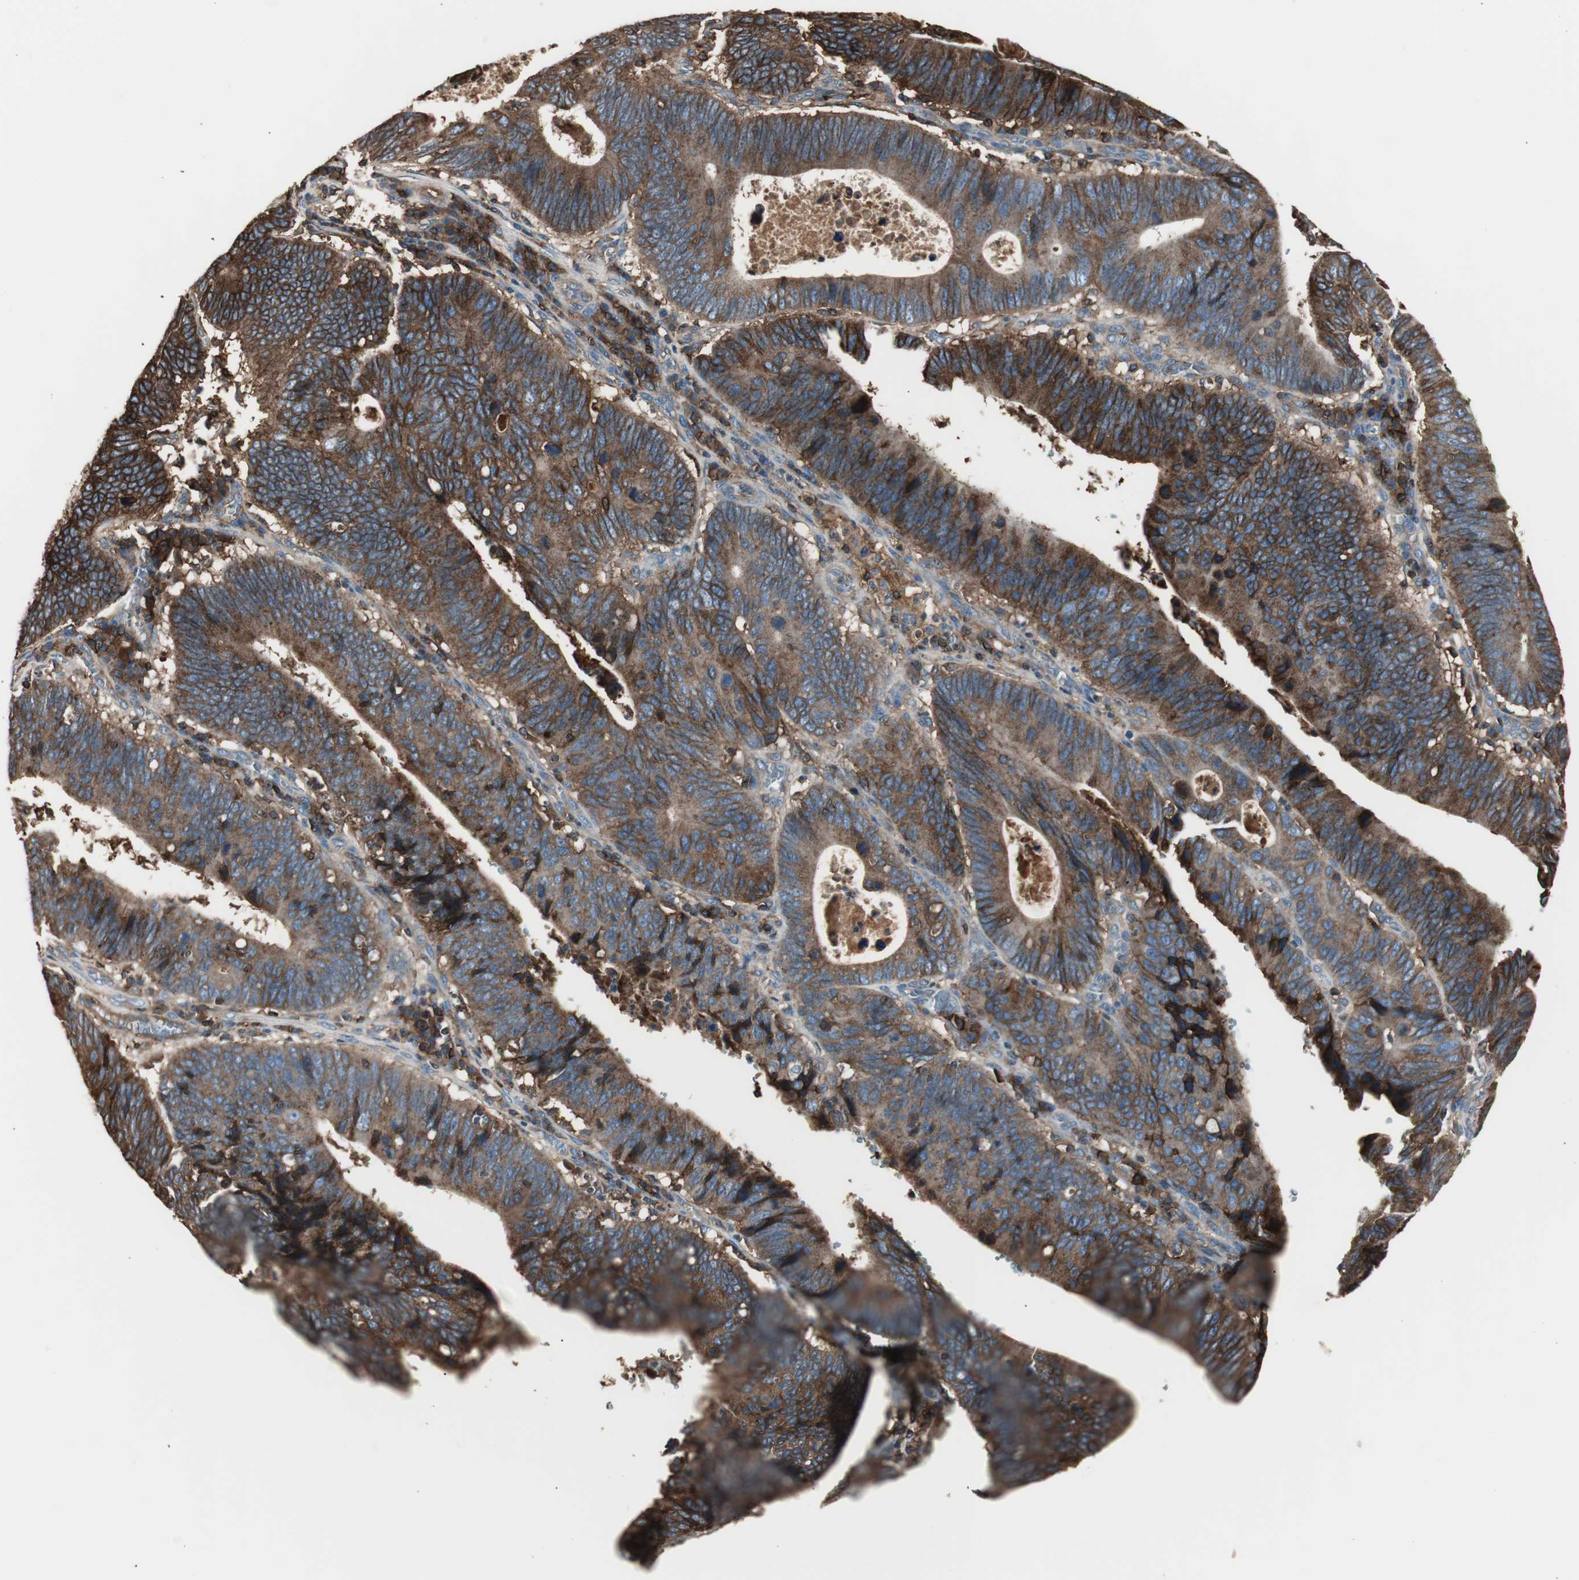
{"staining": {"intensity": "strong", "quantity": ">75%", "location": "cytoplasmic/membranous"}, "tissue": "stomach cancer", "cell_type": "Tumor cells", "image_type": "cancer", "snomed": [{"axis": "morphology", "description": "Adenocarcinoma, NOS"}, {"axis": "topography", "description": "Stomach"}], "caption": "Immunohistochemistry (DAB) staining of stomach cancer (adenocarcinoma) reveals strong cytoplasmic/membranous protein expression in approximately >75% of tumor cells. (DAB = brown stain, brightfield microscopy at high magnification).", "gene": "B2M", "patient": {"sex": "male", "age": 59}}